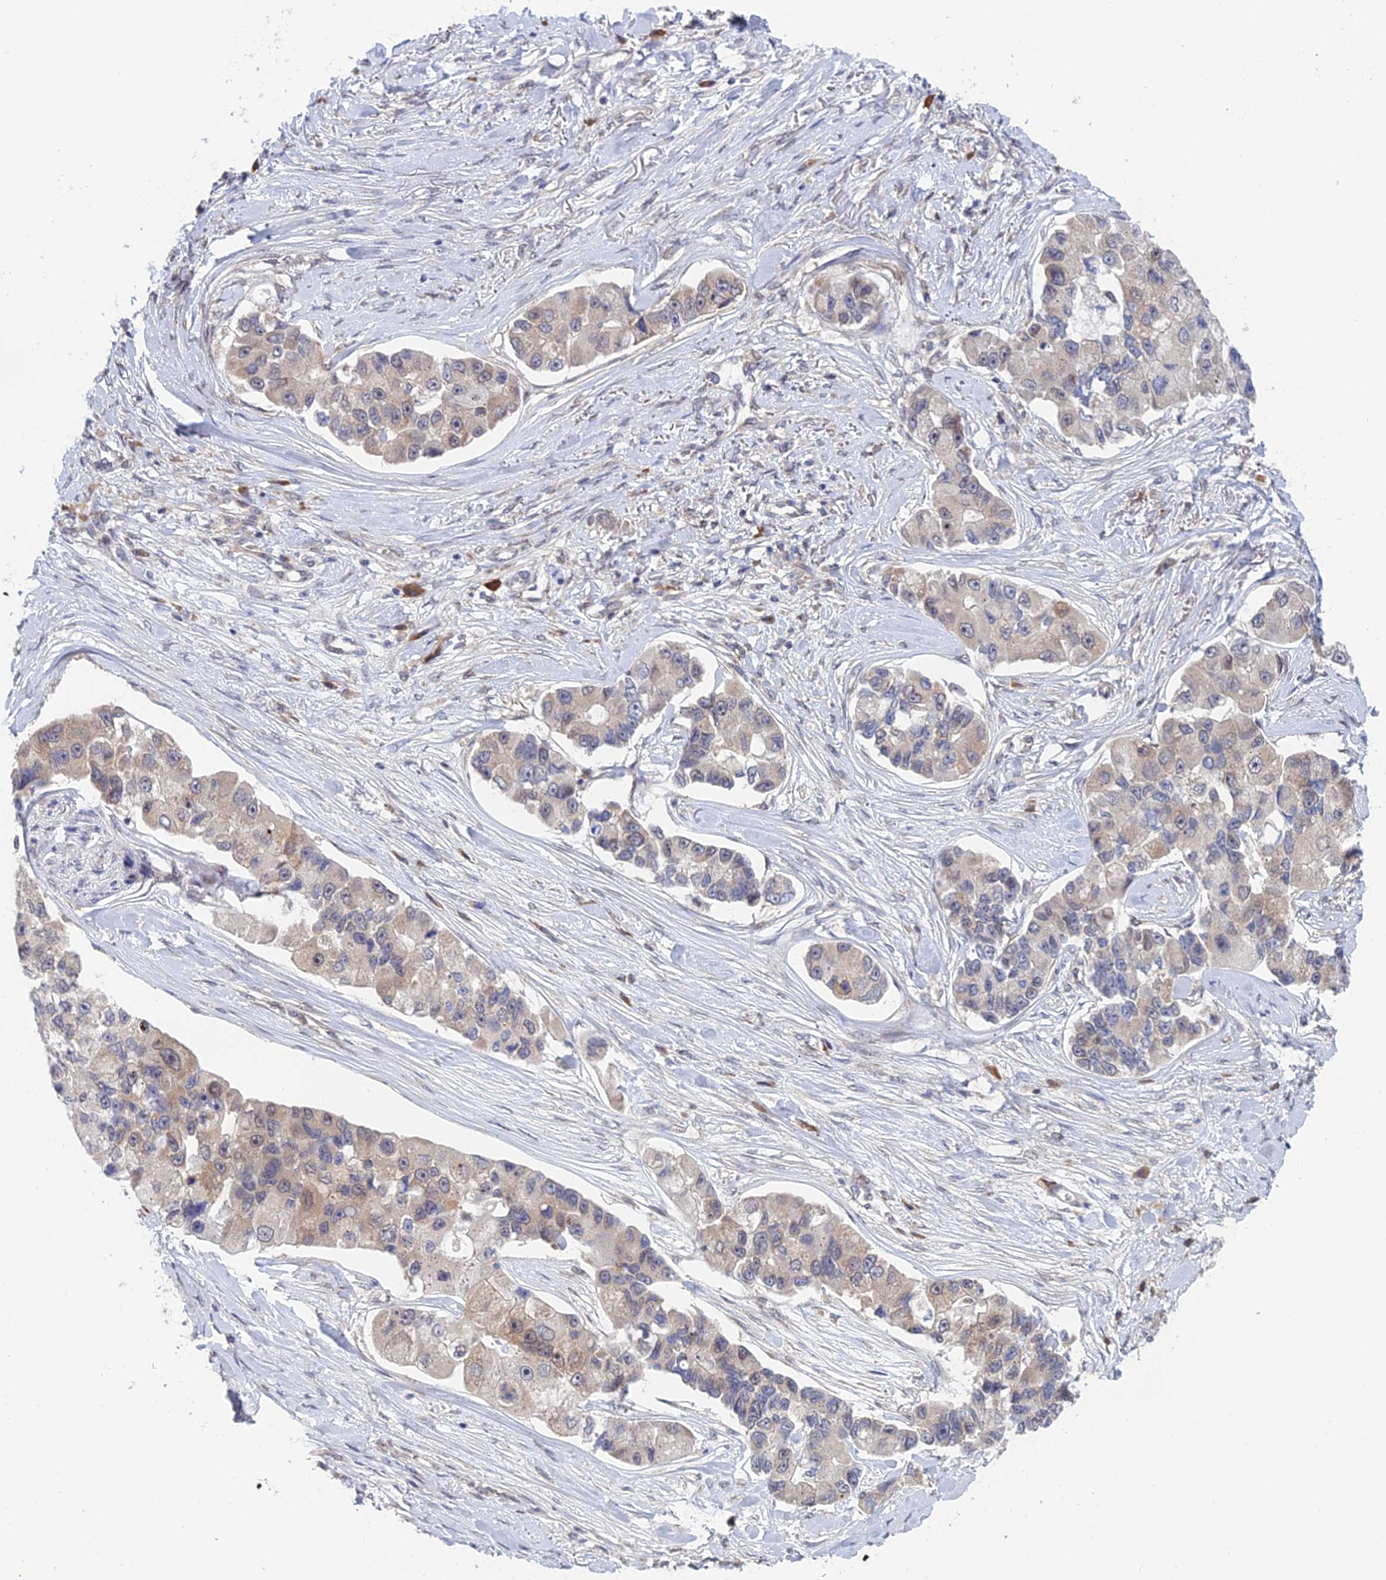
{"staining": {"intensity": "weak", "quantity": "<25%", "location": "cytoplasmic/membranous"}, "tissue": "lung cancer", "cell_type": "Tumor cells", "image_type": "cancer", "snomed": [{"axis": "morphology", "description": "Adenocarcinoma, NOS"}, {"axis": "topography", "description": "Lung"}], "caption": "Immunohistochemical staining of adenocarcinoma (lung) exhibits no significant expression in tumor cells.", "gene": "SRA1", "patient": {"sex": "female", "age": 54}}